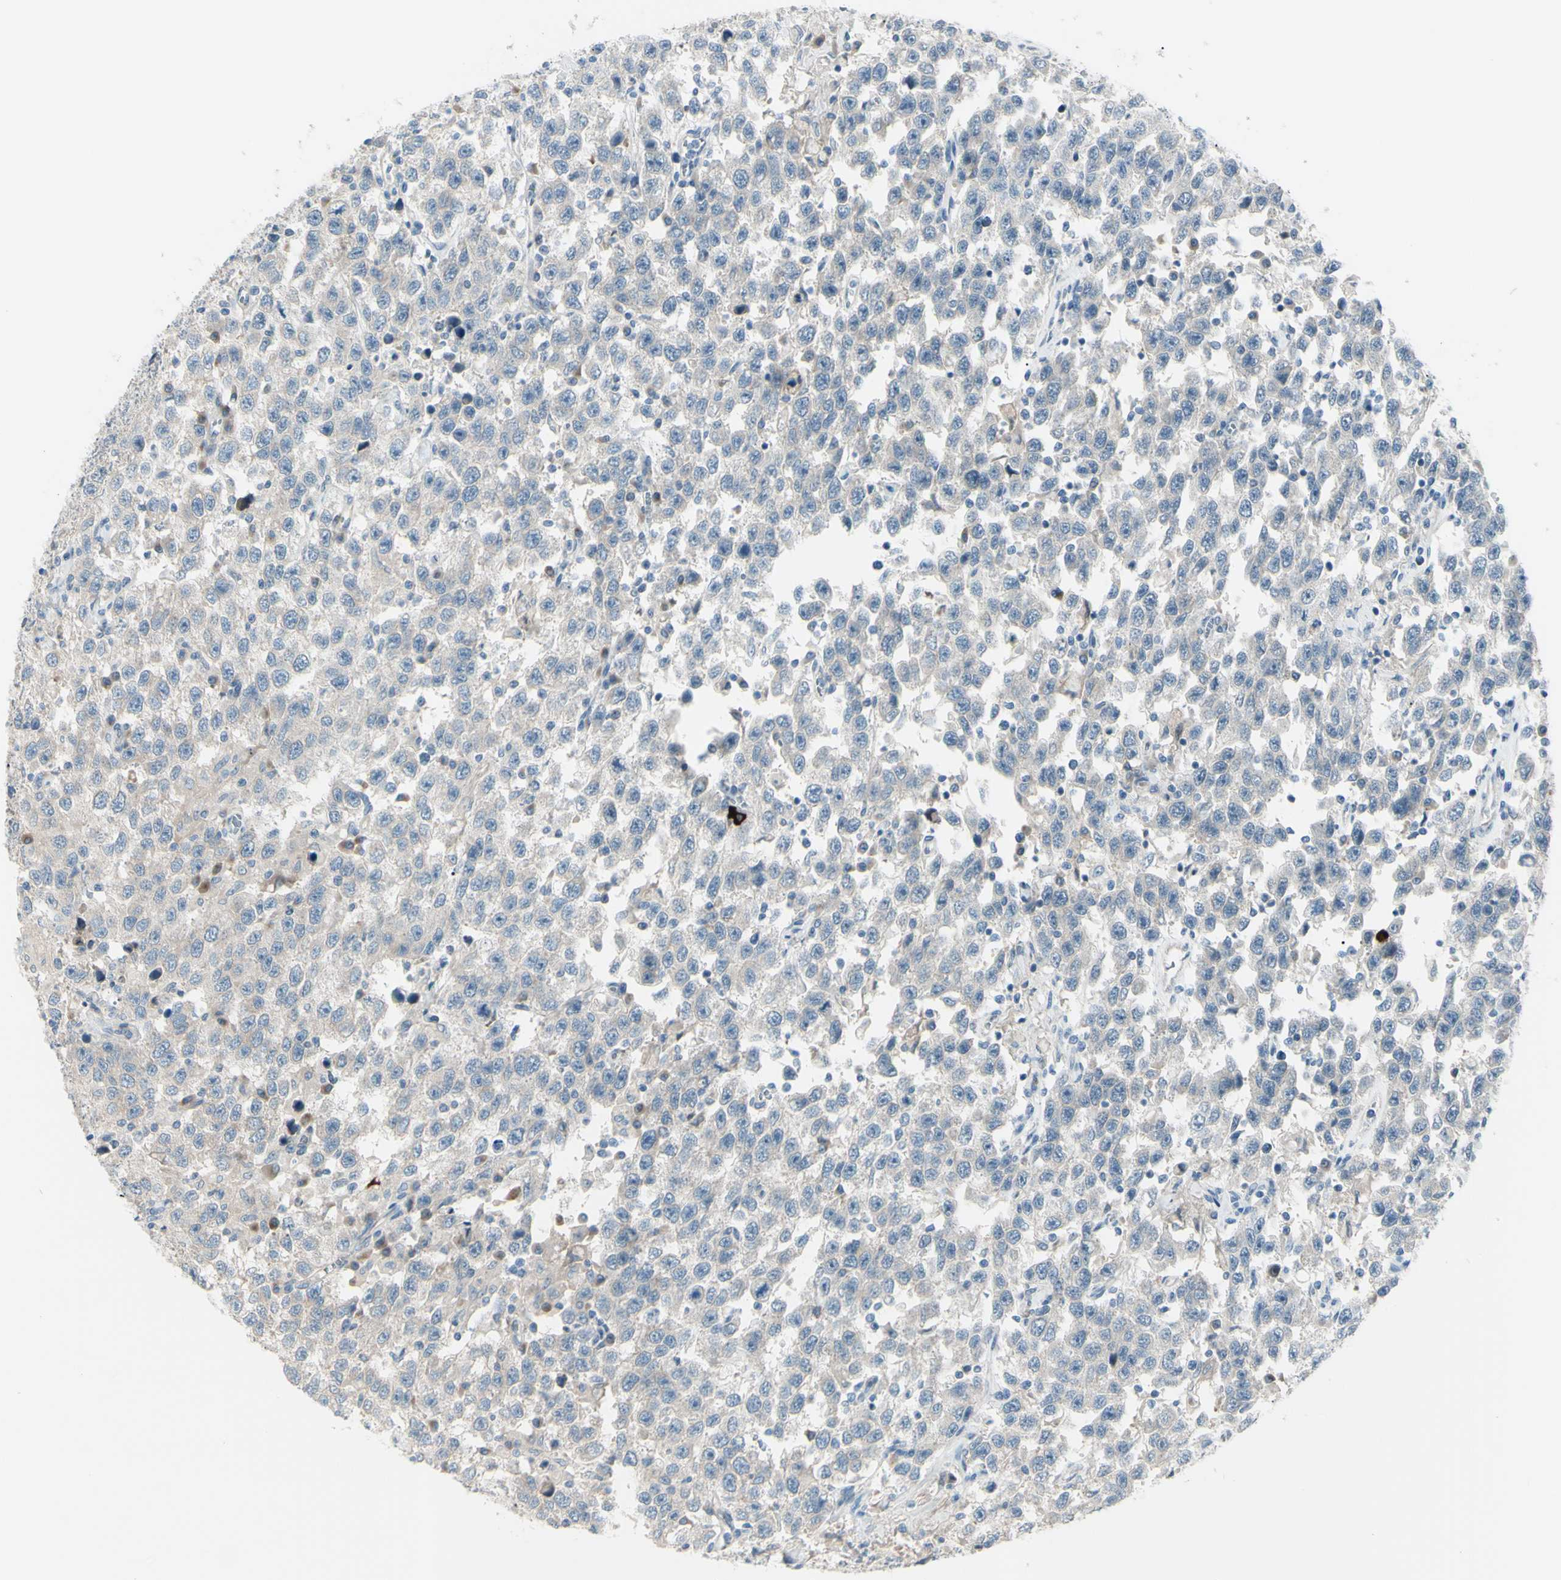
{"staining": {"intensity": "weak", "quantity": "25%-75%", "location": "cytoplasmic/membranous"}, "tissue": "testis cancer", "cell_type": "Tumor cells", "image_type": "cancer", "snomed": [{"axis": "morphology", "description": "Seminoma, NOS"}, {"axis": "topography", "description": "Testis"}], "caption": "A micrograph of testis cancer (seminoma) stained for a protein exhibits weak cytoplasmic/membranous brown staining in tumor cells.", "gene": "LRRK1", "patient": {"sex": "male", "age": 41}}